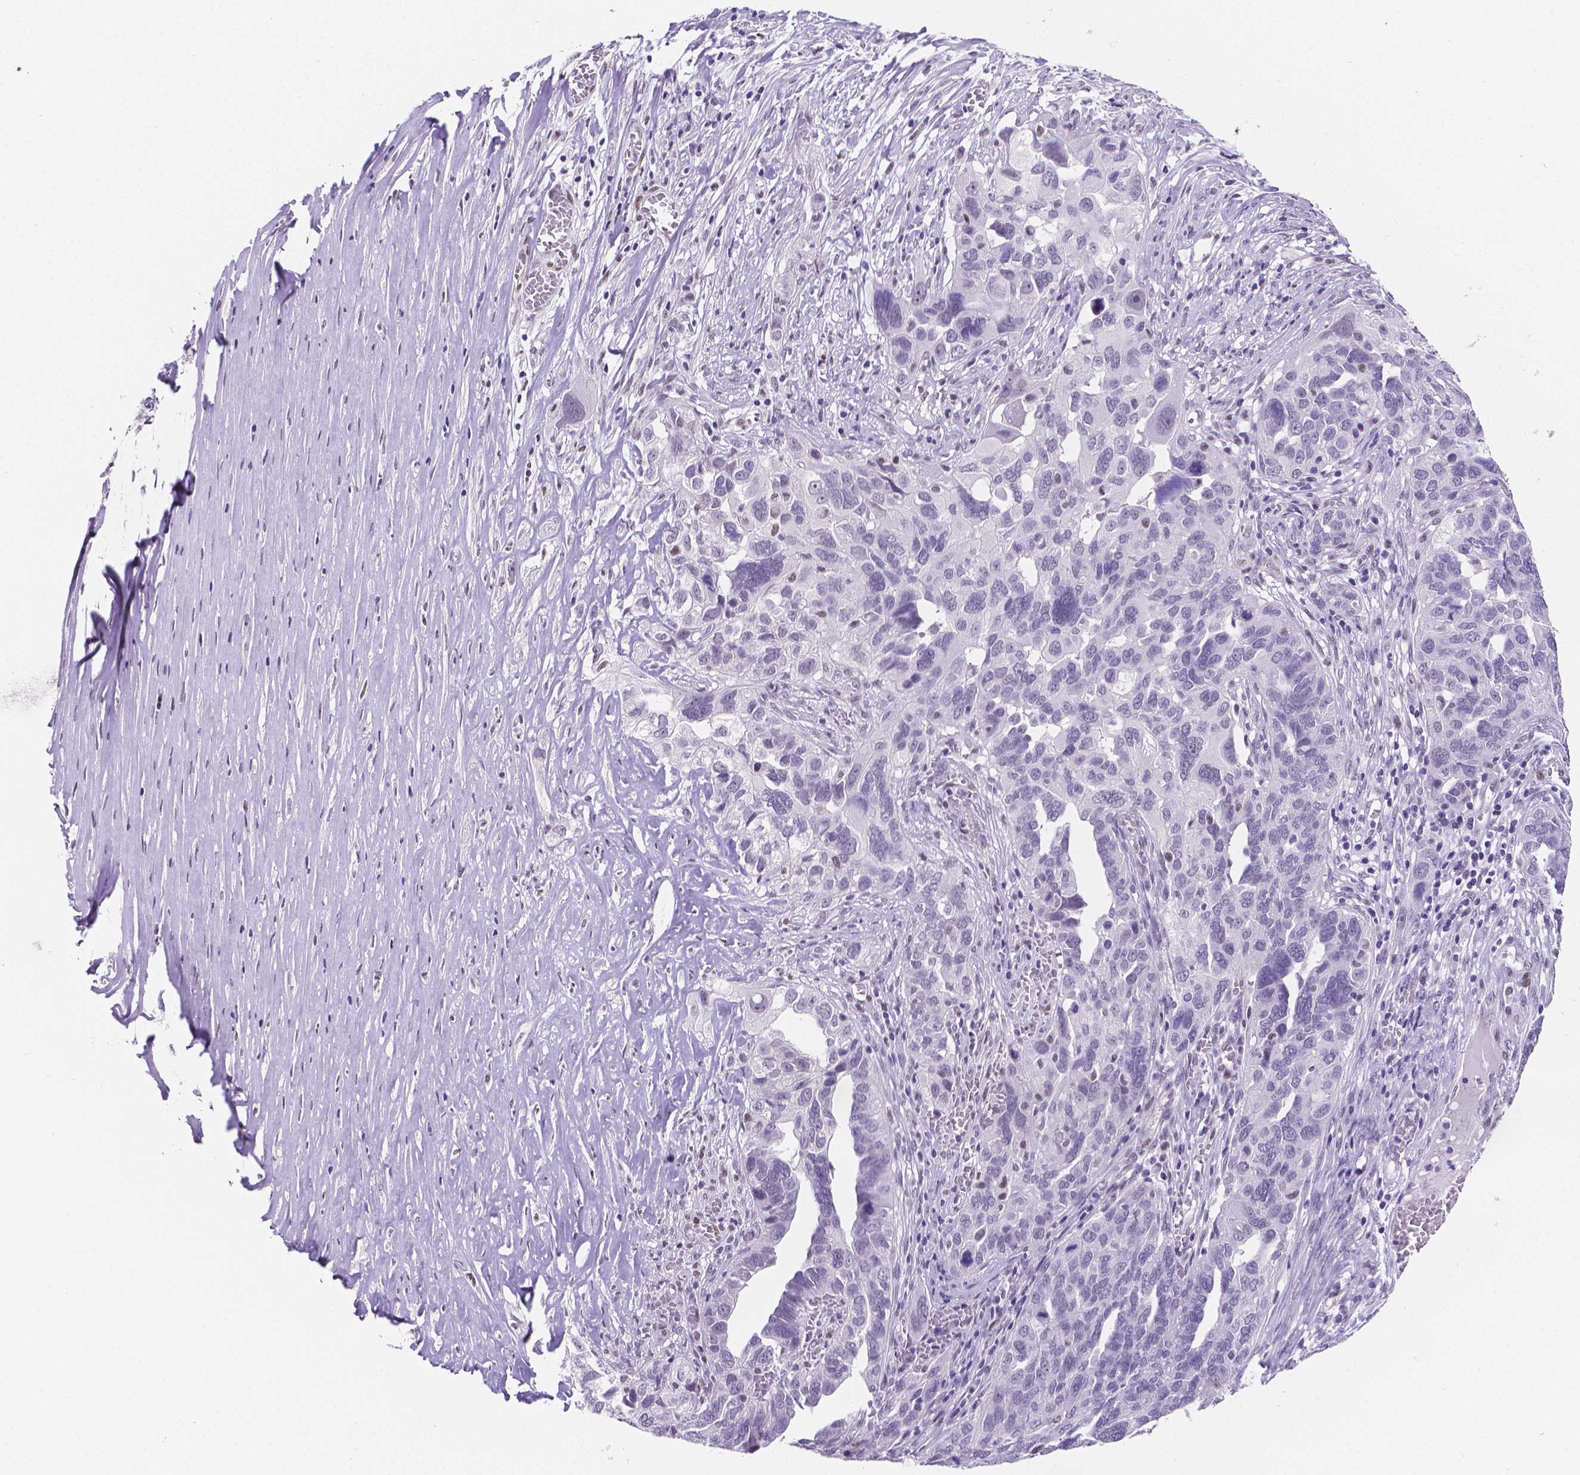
{"staining": {"intensity": "negative", "quantity": "none", "location": "none"}, "tissue": "ovarian cancer", "cell_type": "Tumor cells", "image_type": "cancer", "snomed": [{"axis": "morphology", "description": "Carcinoma, endometroid"}, {"axis": "topography", "description": "Soft tissue"}, {"axis": "topography", "description": "Ovary"}], "caption": "Tumor cells show no significant protein expression in ovarian cancer.", "gene": "MEF2C", "patient": {"sex": "female", "age": 52}}